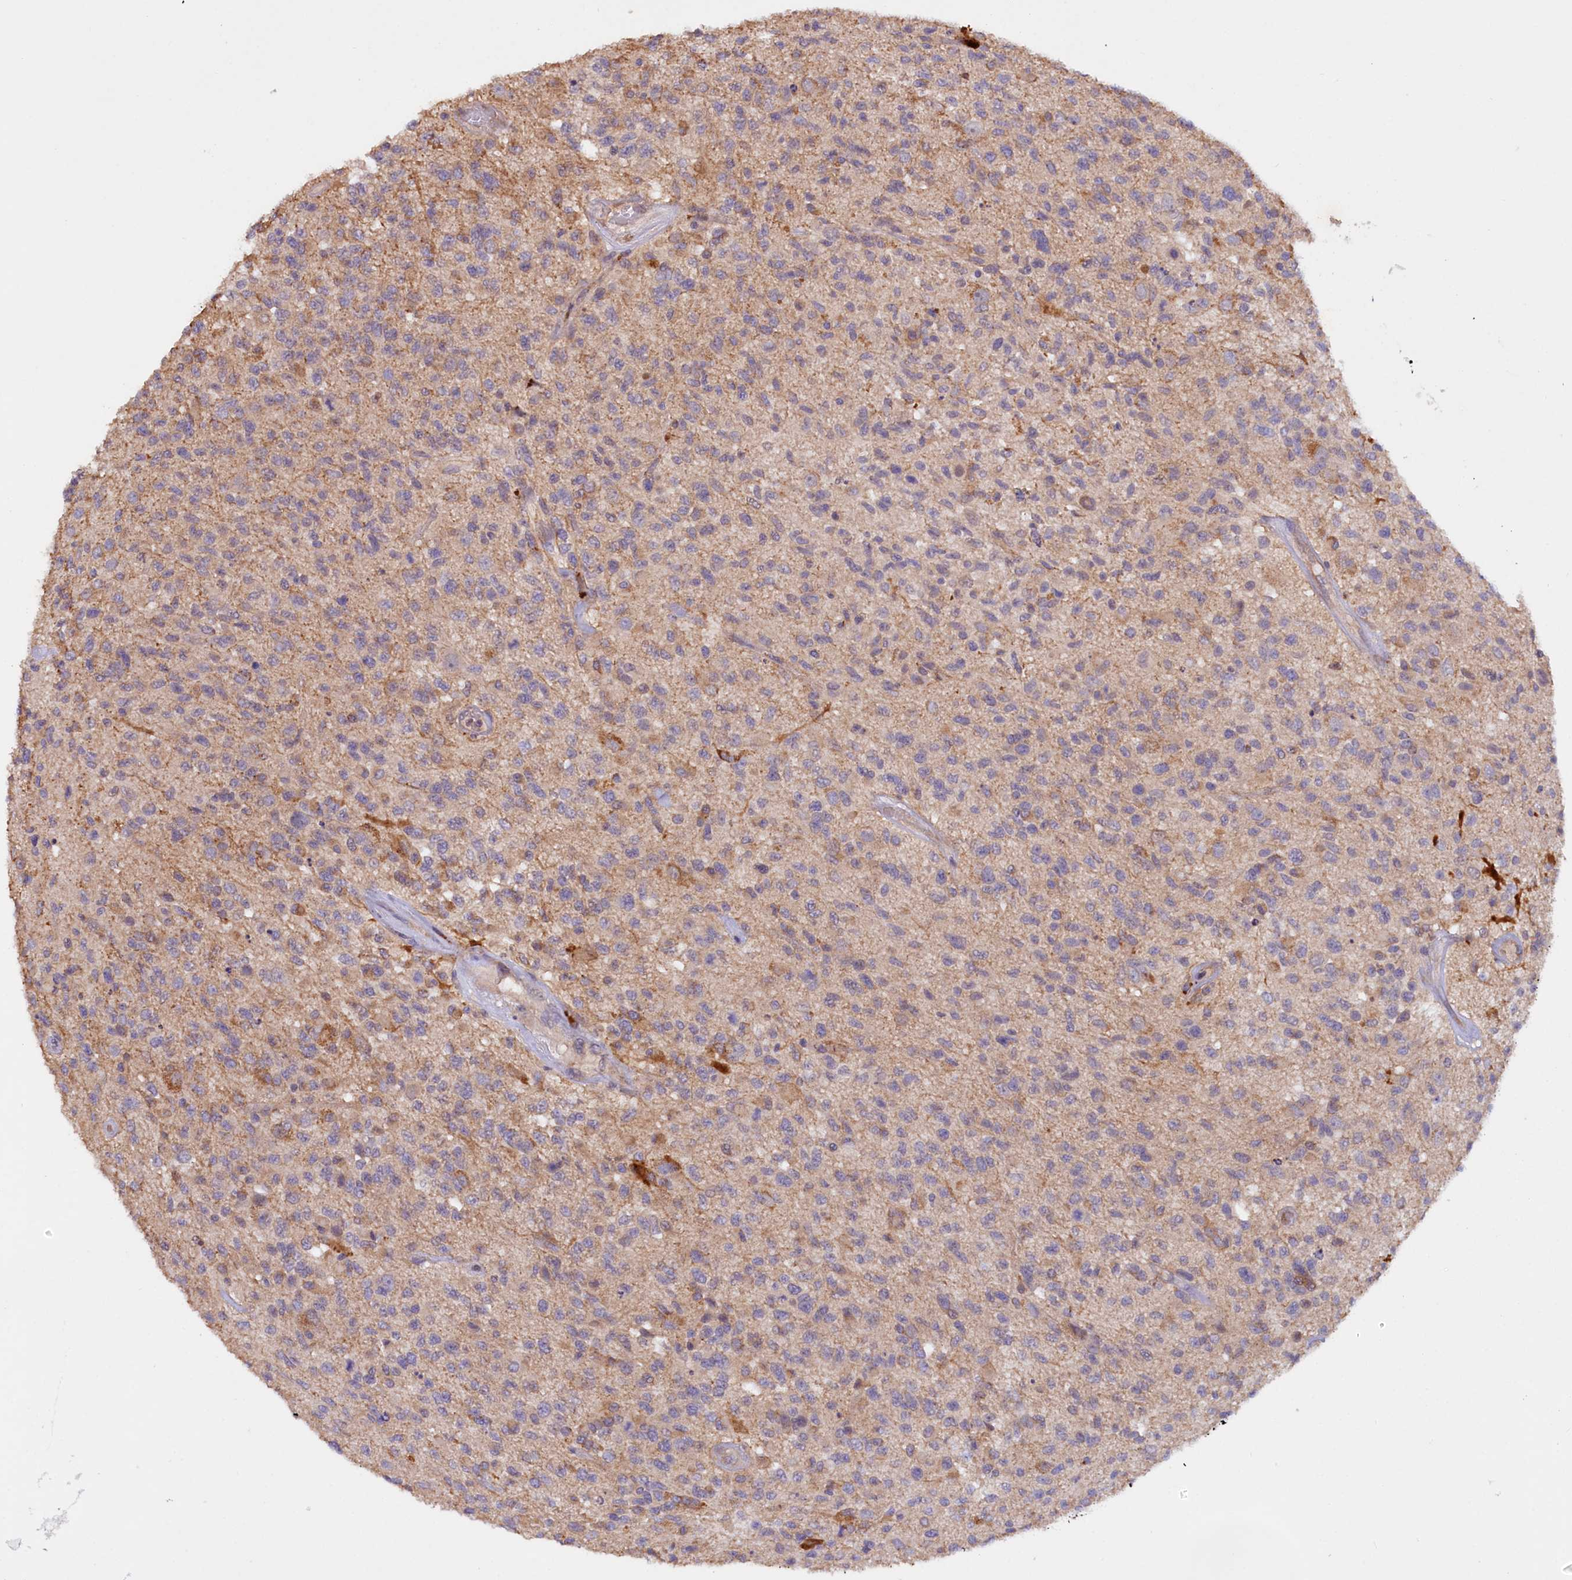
{"staining": {"intensity": "negative", "quantity": "none", "location": "none"}, "tissue": "glioma", "cell_type": "Tumor cells", "image_type": "cancer", "snomed": [{"axis": "morphology", "description": "Glioma, malignant, High grade"}, {"axis": "morphology", "description": "Glioblastoma, NOS"}, {"axis": "topography", "description": "Brain"}], "caption": "Tumor cells show no significant staining in malignant glioma (high-grade).", "gene": "ETFBKMT", "patient": {"sex": "male", "age": 60}}